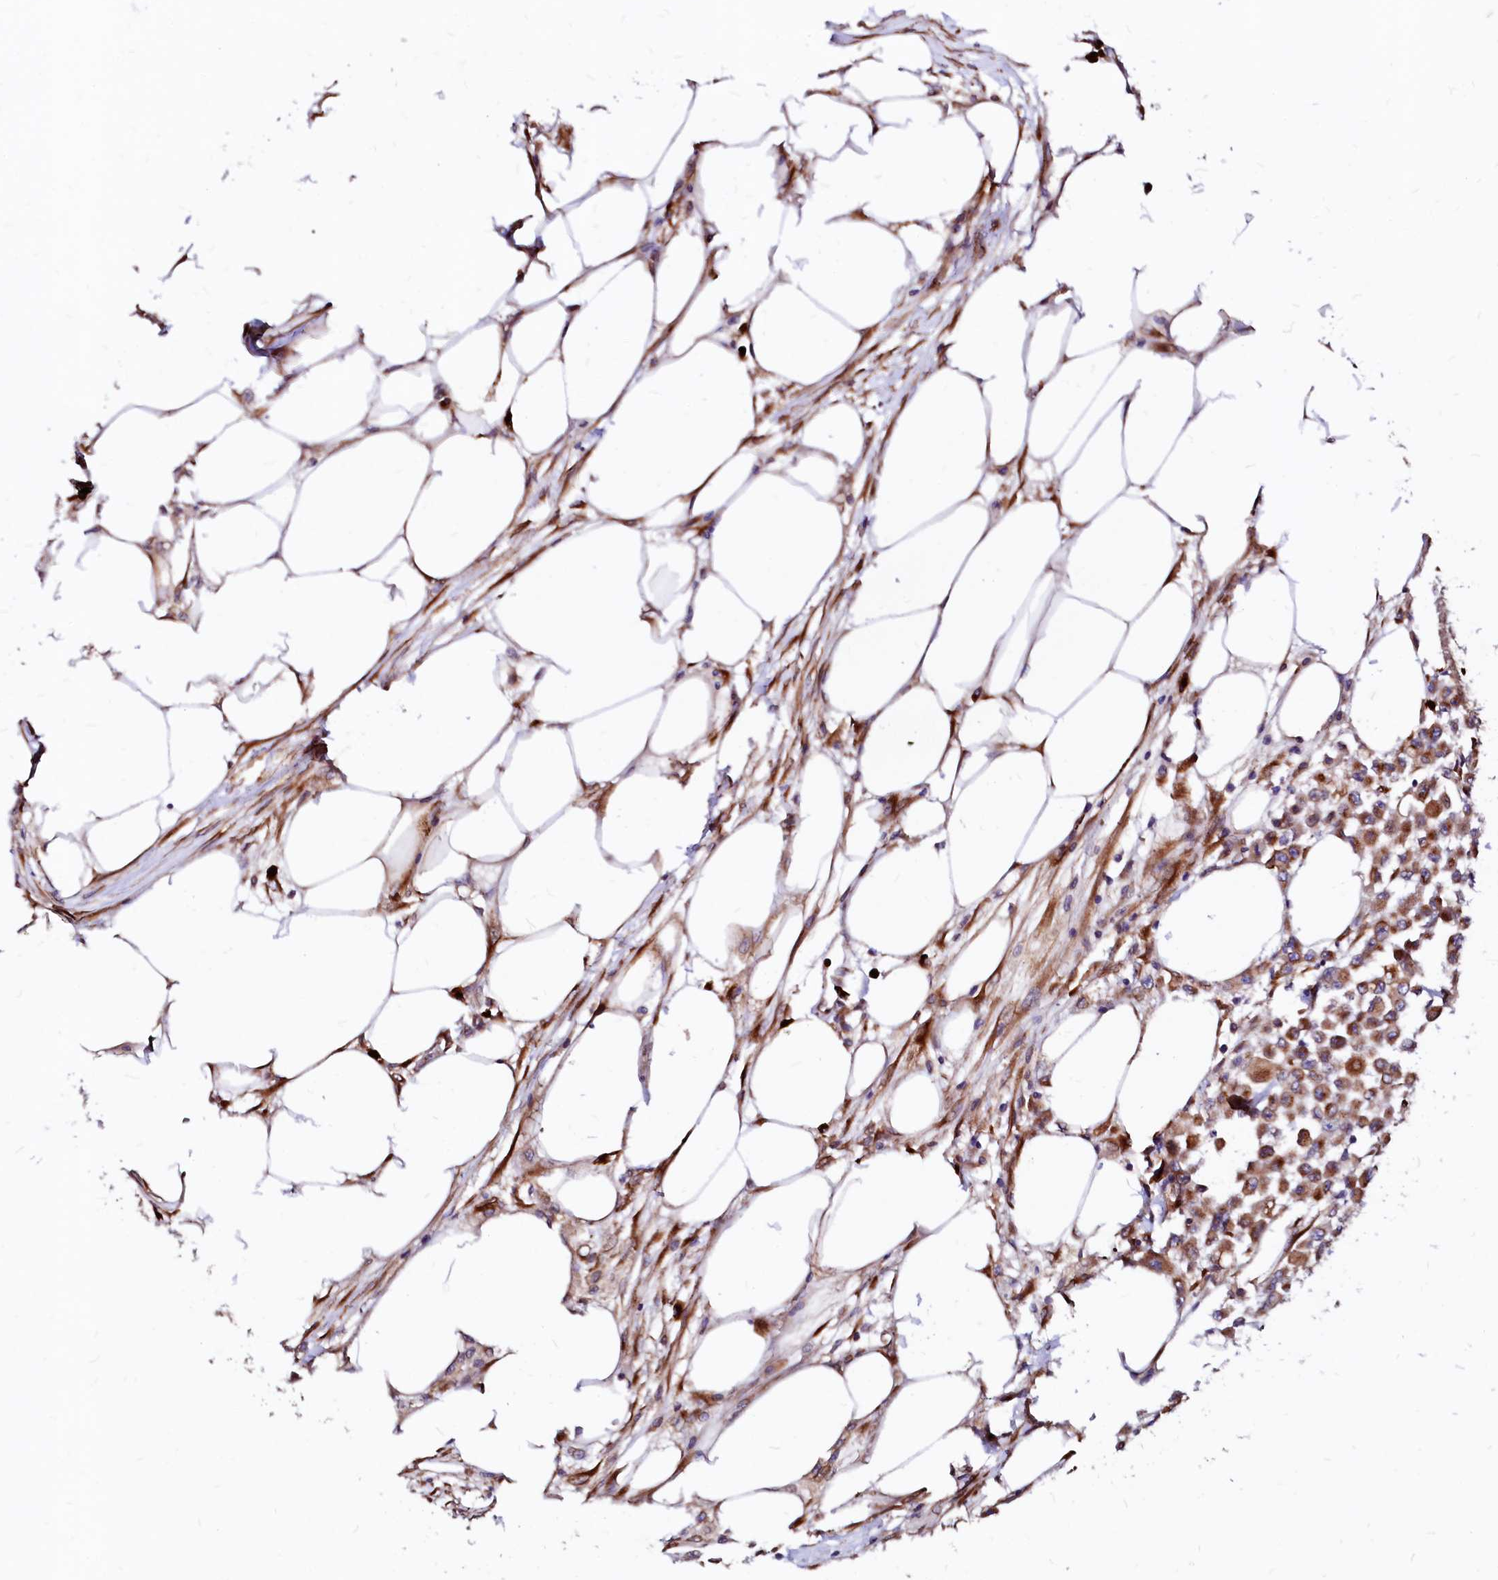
{"staining": {"intensity": "strong", "quantity": ">75%", "location": "cytoplasmic/membranous"}, "tissue": "colorectal cancer", "cell_type": "Tumor cells", "image_type": "cancer", "snomed": [{"axis": "morphology", "description": "Adenocarcinoma, NOS"}, {"axis": "topography", "description": "Colon"}], "caption": "Strong cytoplasmic/membranous positivity is identified in about >75% of tumor cells in colorectal cancer (adenocarcinoma). The protein of interest is stained brown, and the nuclei are stained in blue (DAB IHC with brightfield microscopy, high magnification).", "gene": "LMAN1", "patient": {"sex": "male", "age": 51}}